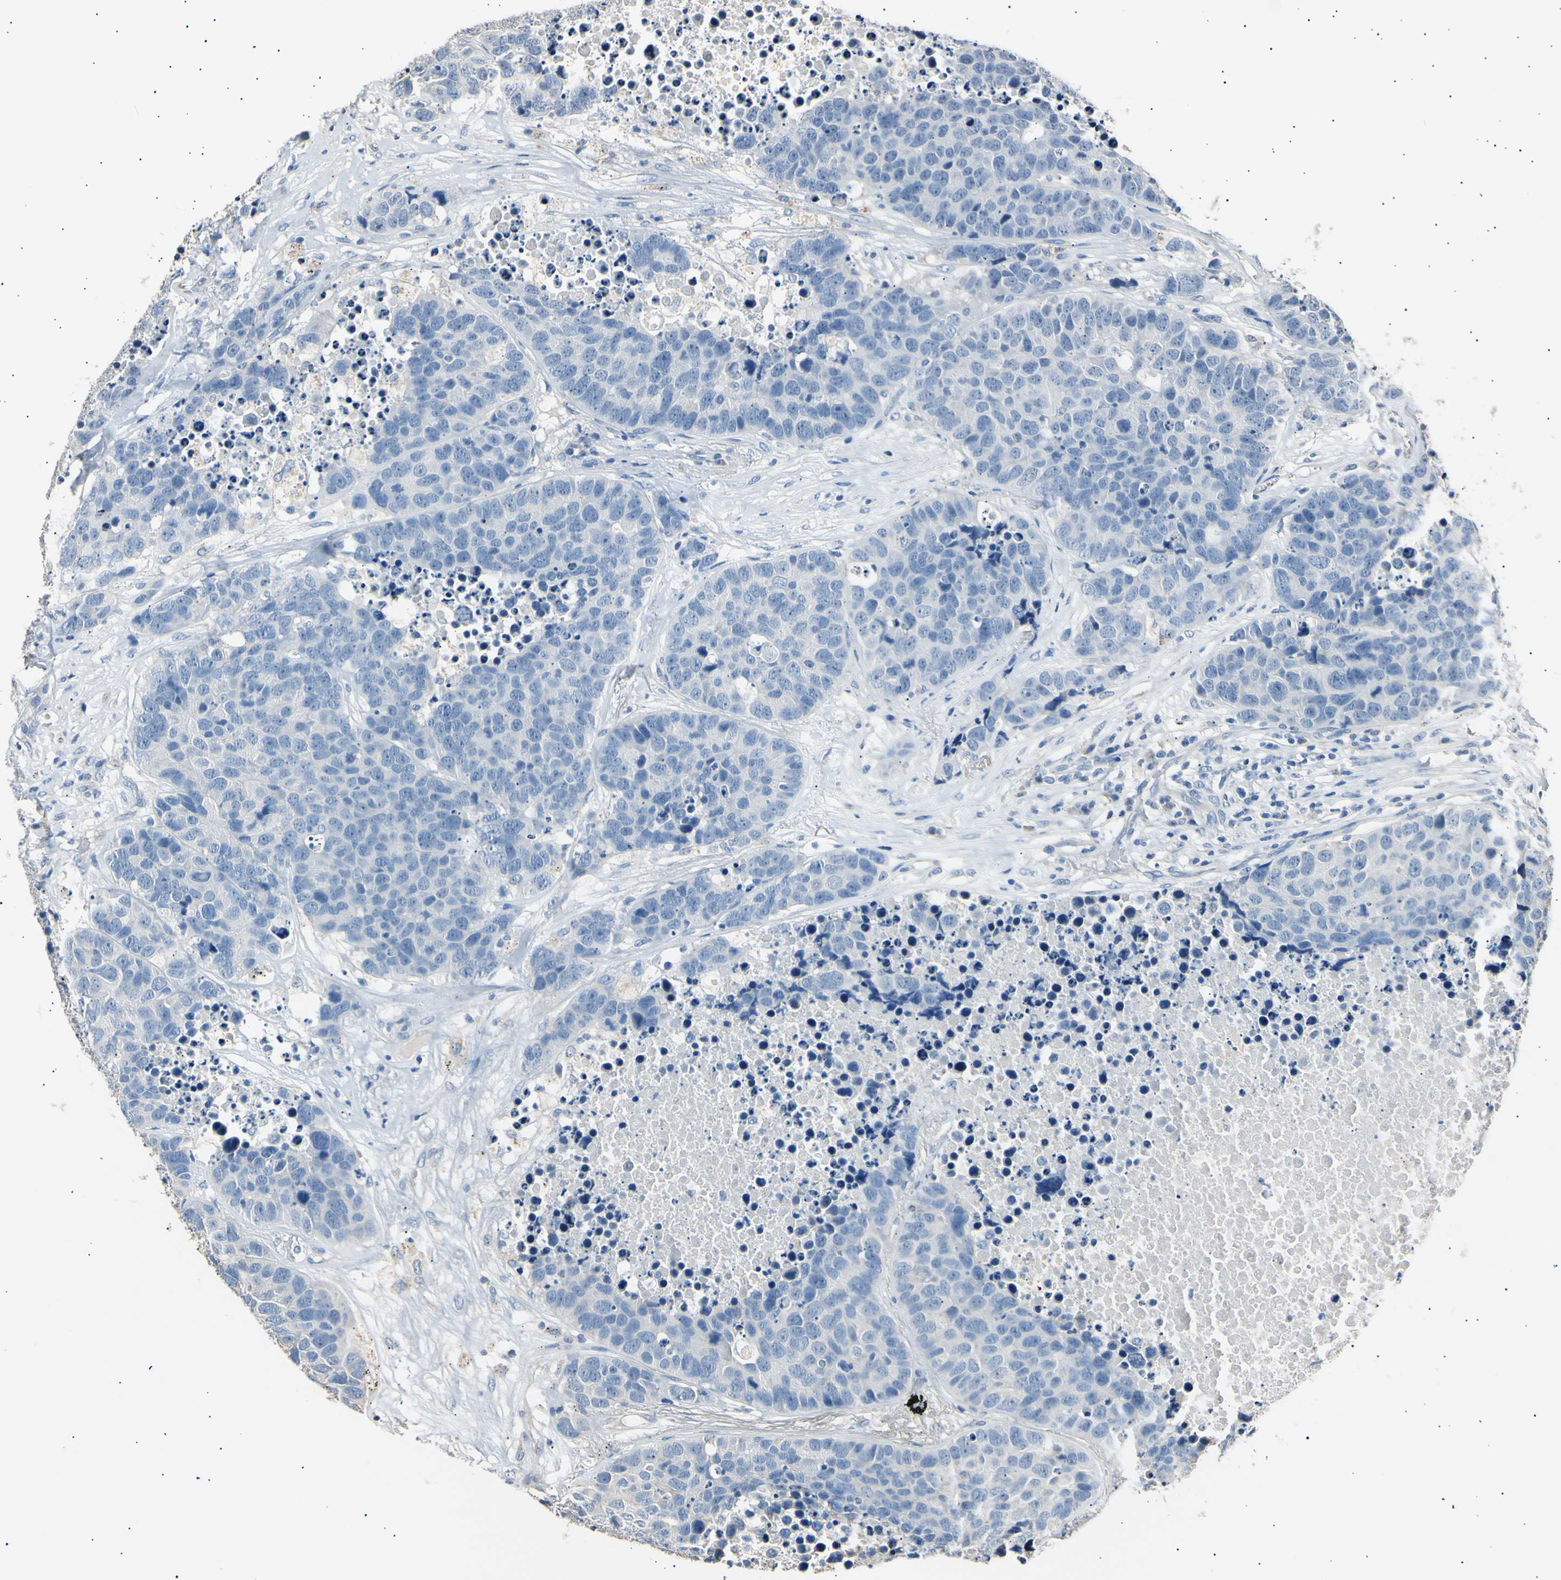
{"staining": {"intensity": "negative", "quantity": "none", "location": "none"}, "tissue": "carcinoid", "cell_type": "Tumor cells", "image_type": "cancer", "snomed": [{"axis": "morphology", "description": "Carcinoid, malignant, NOS"}, {"axis": "topography", "description": "Lung"}], "caption": "Immunohistochemistry (IHC) photomicrograph of neoplastic tissue: human carcinoid stained with DAB (3,3'-diaminobenzidine) shows no significant protein staining in tumor cells.", "gene": "LDLR", "patient": {"sex": "male", "age": 60}}